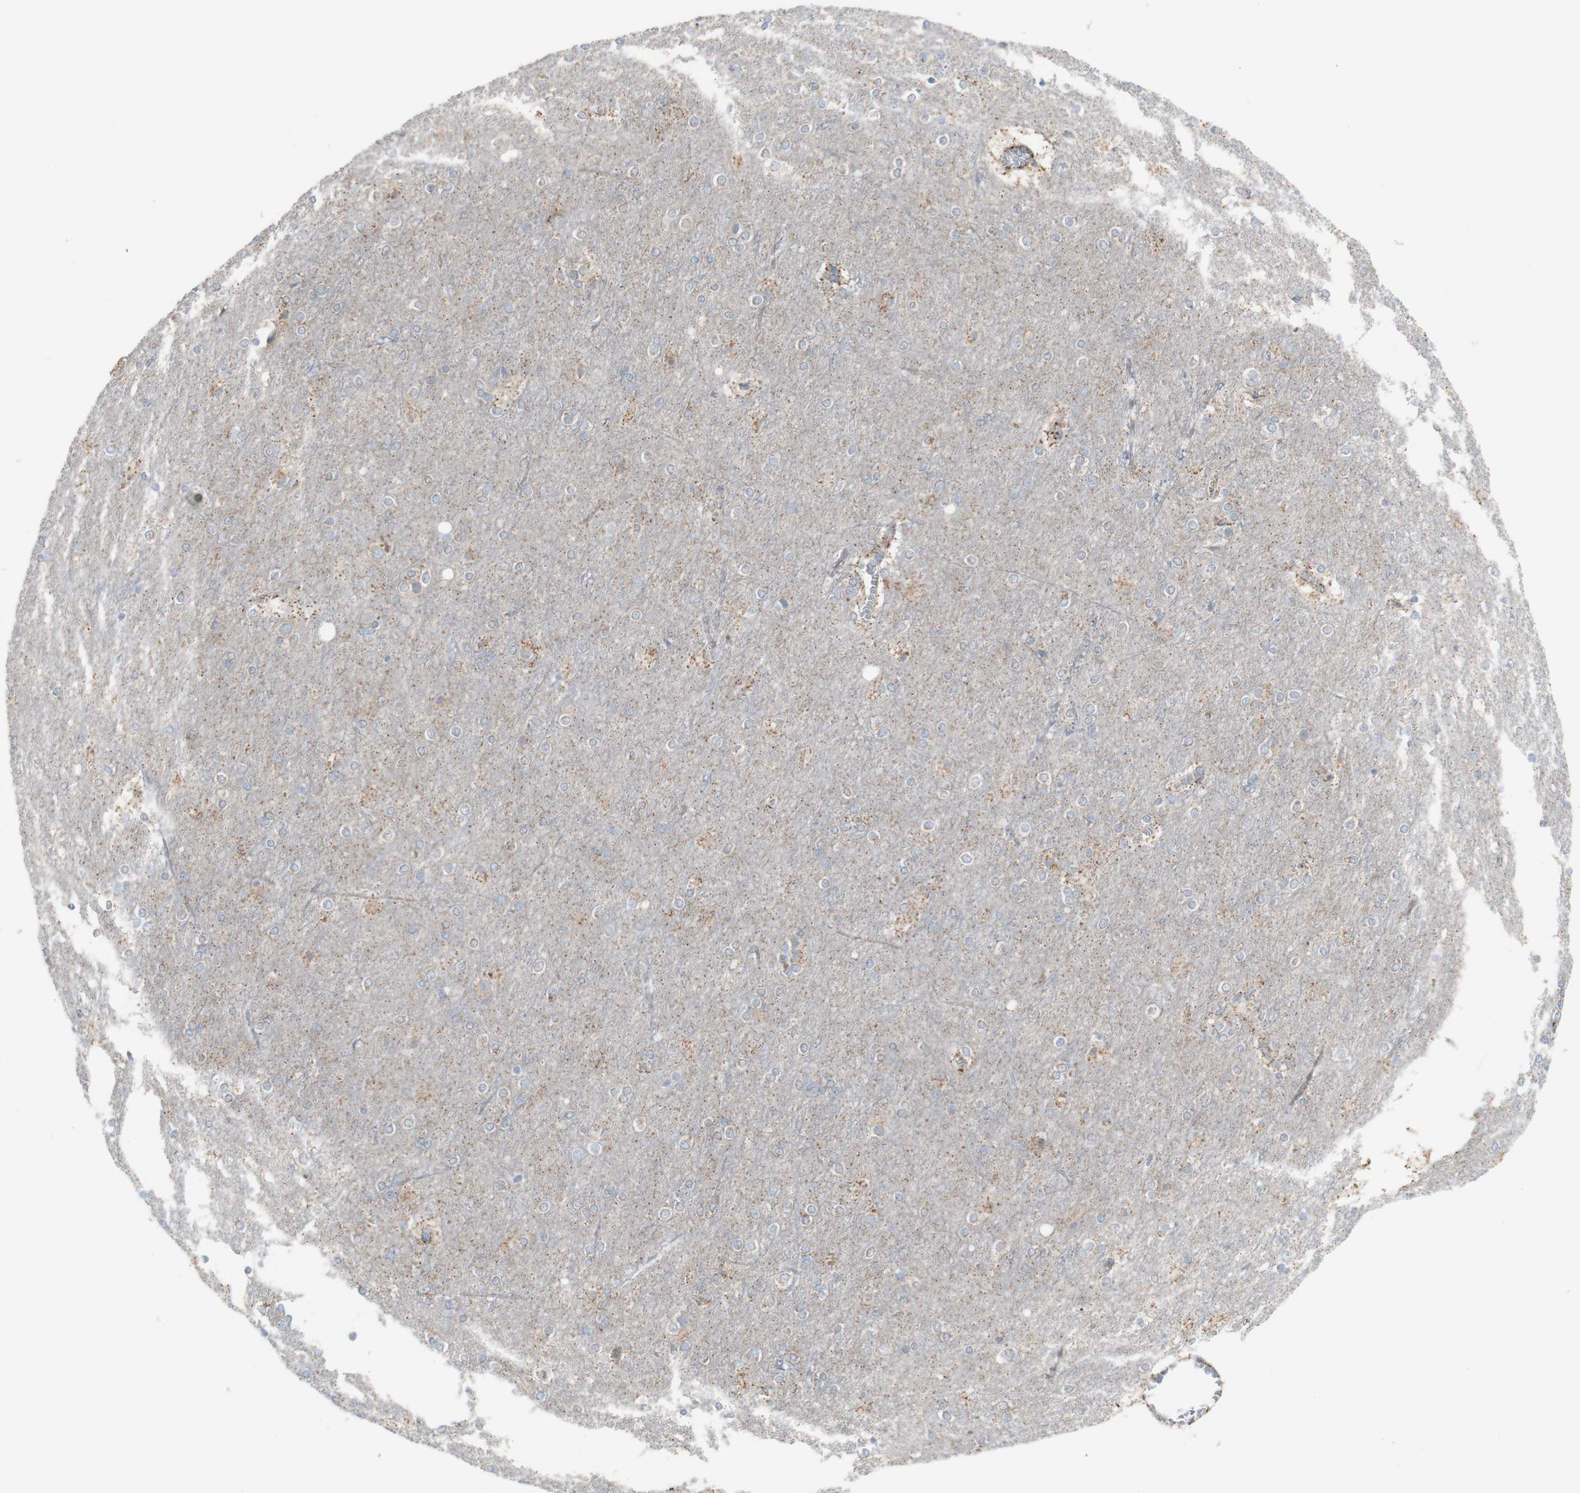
{"staining": {"intensity": "moderate", "quantity": "25%-75%", "location": "cytoplasmic/membranous"}, "tissue": "cerebral cortex", "cell_type": "Endothelial cells", "image_type": "normal", "snomed": [{"axis": "morphology", "description": "Normal tissue, NOS"}, {"axis": "topography", "description": "Cerebral cortex"}], "caption": "High-power microscopy captured an immunohistochemistry histopathology image of unremarkable cerebral cortex, revealing moderate cytoplasmic/membranous staining in about 25%-75% of endothelial cells.", "gene": "C3orf52", "patient": {"sex": "female", "age": 54}}